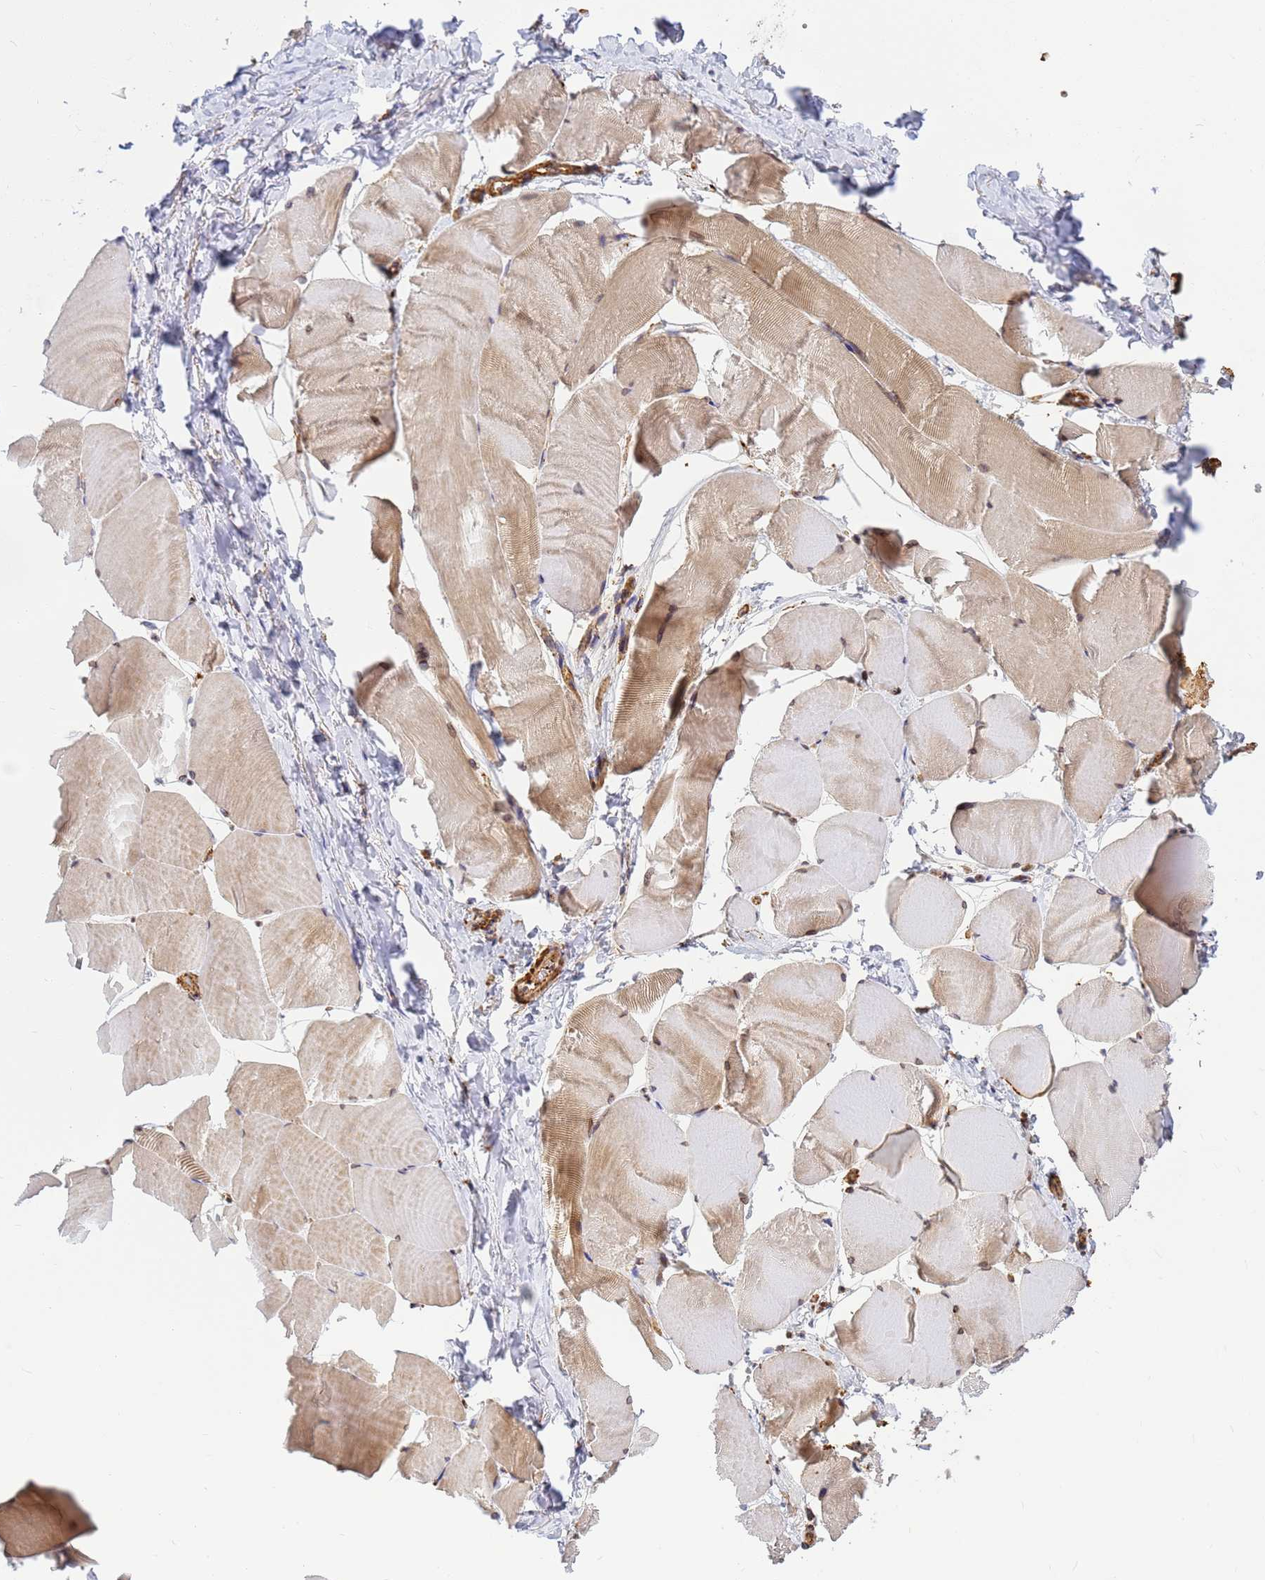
{"staining": {"intensity": "moderate", "quantity": "25%-75%", "location": "cytoplasmic/membranous"}, "tissue": "skeletal muscle", "cell_type": "Myocytes", "image_type": "normal", "snomed": [{"axis": "morphology", "description": "Normal tissue, NOS"}, {"axis": "topography", "description": "Skeletal muscle"}], "caption": "A brown stain labels moderate cytoplasmic/membranous expression of a protein in myocytes of normal human skeletal muscle. (IHC, brightfield microscopy, high magnification).", "gene": "C2CD5", "patient": {"sex": "male", "age": 25}}